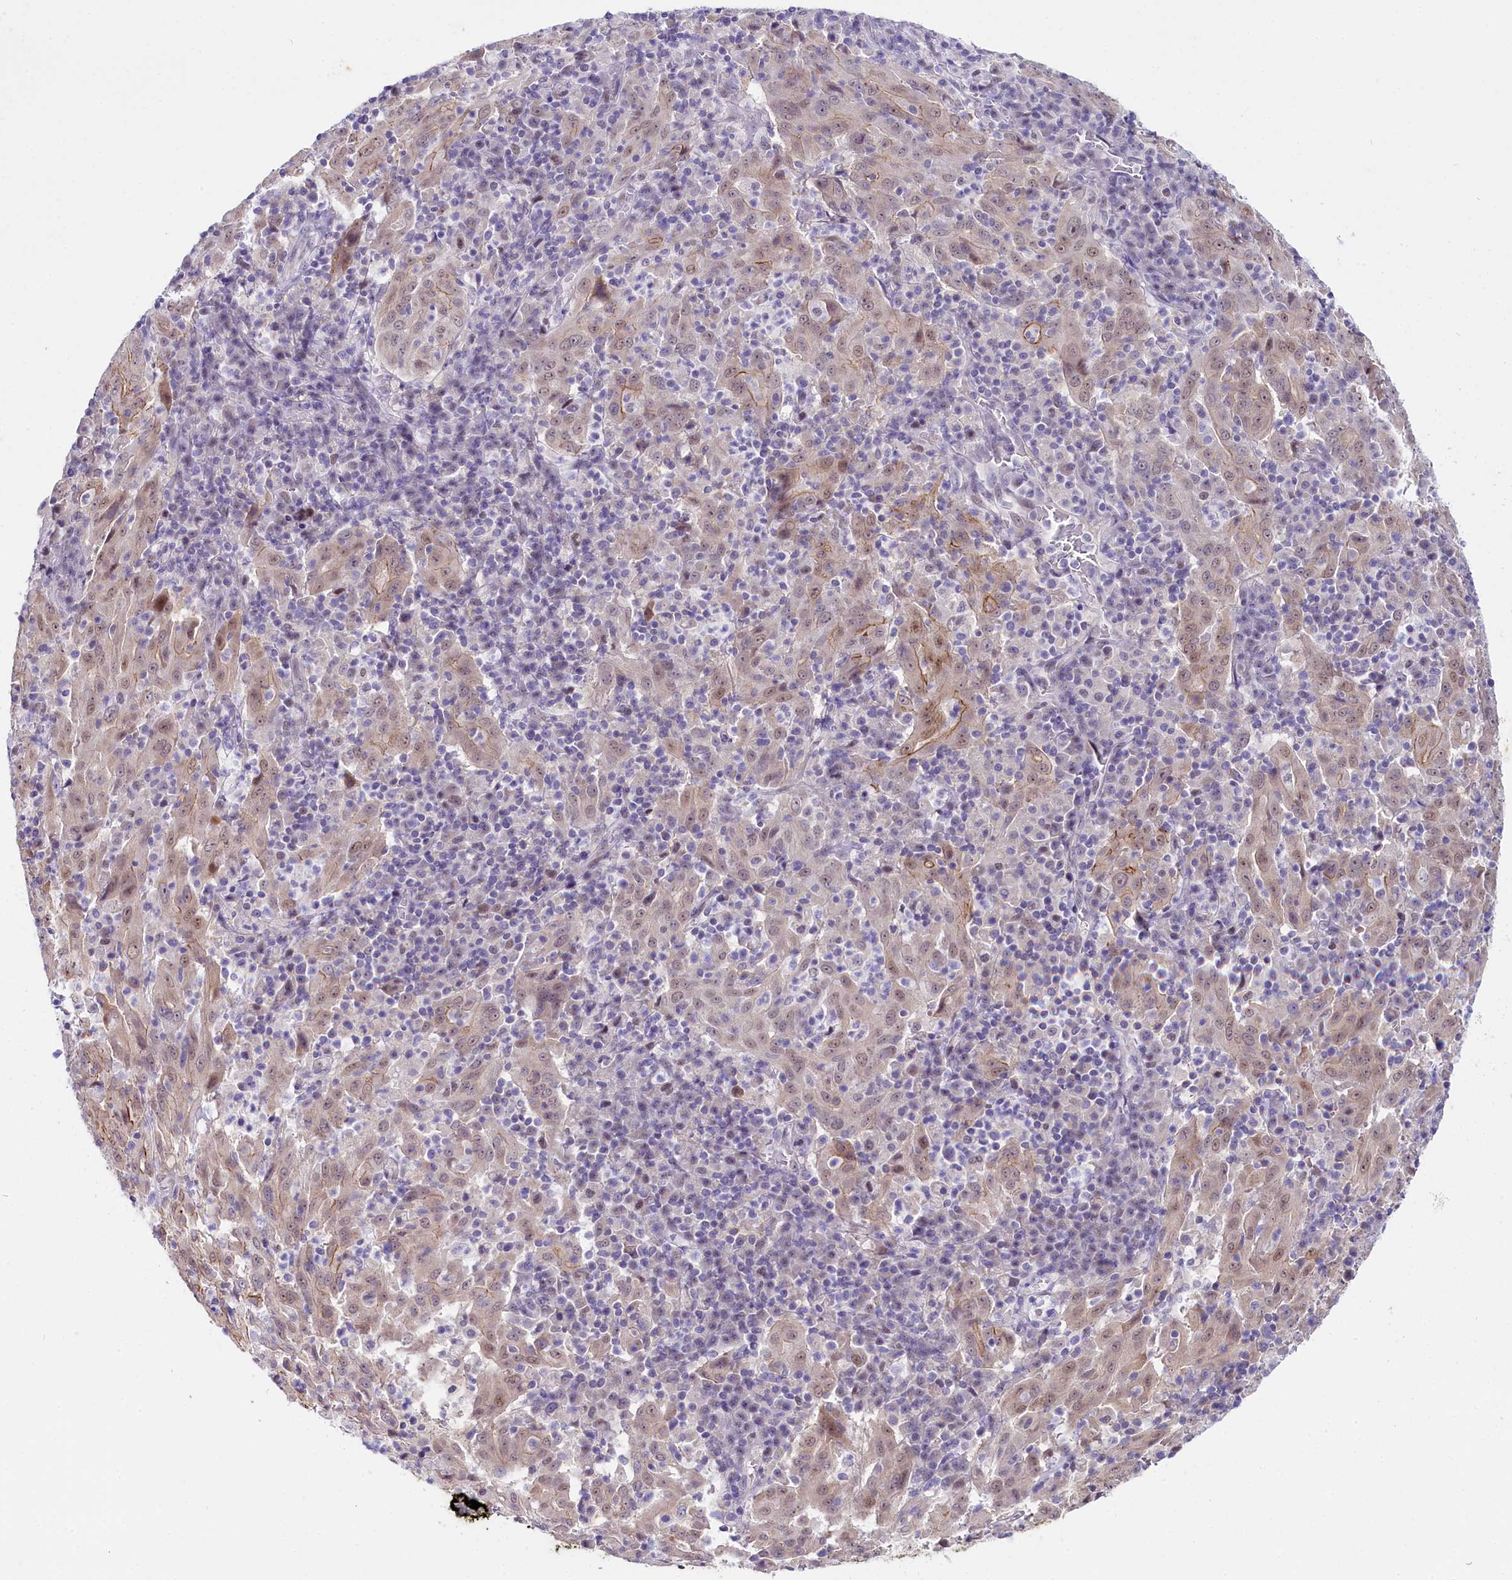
{"staining": {"intensity": "weak", "quantity": ">75%", "location": "cytoplasmic/membranous,nuclear"}, "tissue": "pancreatic cancer", "cell_type": "Tumor cells", "image_type": "cancer", "snomed": [{"axis": "morphology", "description": "Adenocarcinoma, NOS"}, {"axis": "topography", "description": "Pancreas"}], "caption": "Pancreatic cancer (adenocarcinoma) was stained to show a protein in brown. There is low levels of weak cytoplasmic/membranous and nuclear positivity in approximately >75% of tumor cells.", "gene": "OSGEP", "patient": {"sex": "male", "age": 63}}